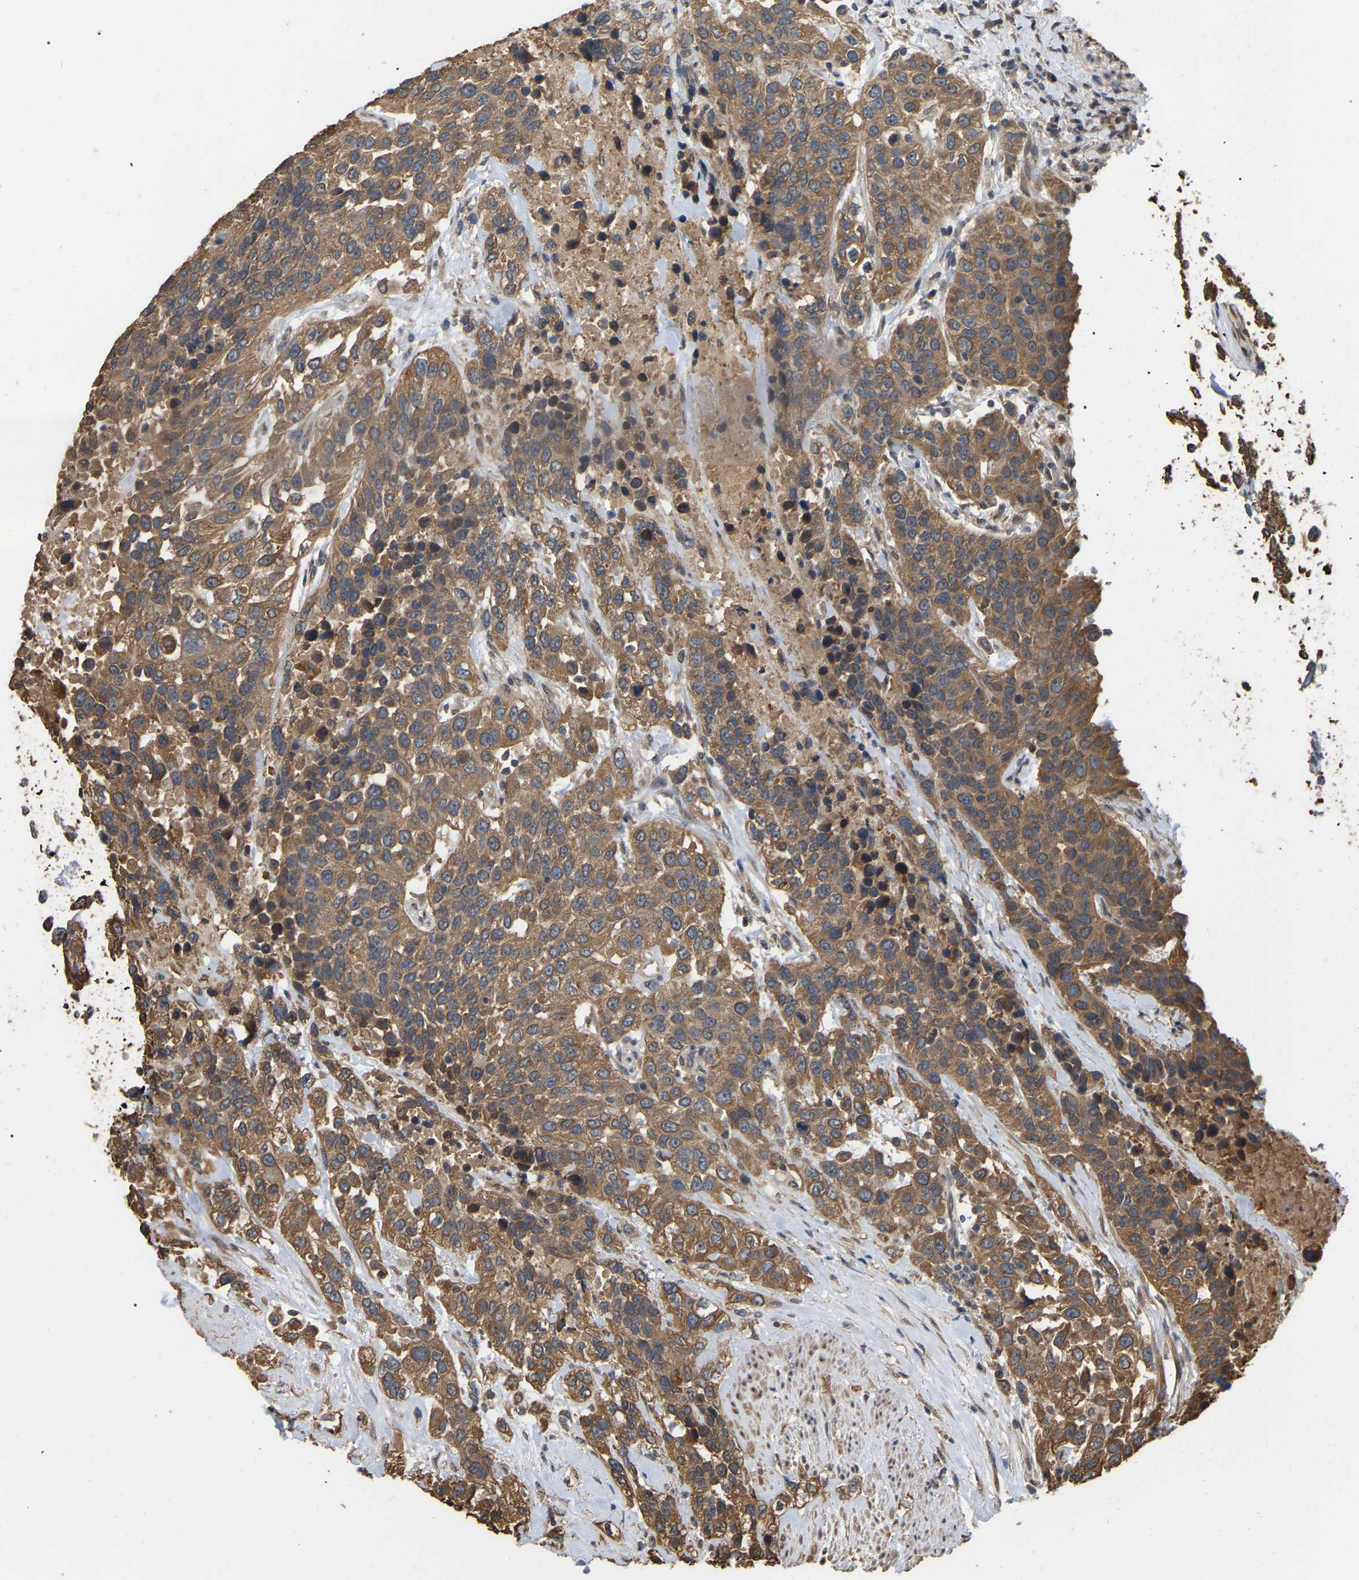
{"staining": {"intensity": "moderate", "quantity": ">75%", "location": "cytoplasmic/membranous"}, "tissue": "urothelial cancer", "cell_type": "Tumor cells", "image_type": "cancer", "snomed": [{"axis": "morphology", "description": "Urothelial carcinoma, High grade"}, {"axis": "topography", "description": "Urinary bladder"}], "caption": "Immunohistochemical staining of urothelial cancer shows moderate cytoplasmic/membranous protein expression in approximately >75% of tumor cells.", "gene": "FAM219A", "patient": {"sex": "female", "age": 80}}